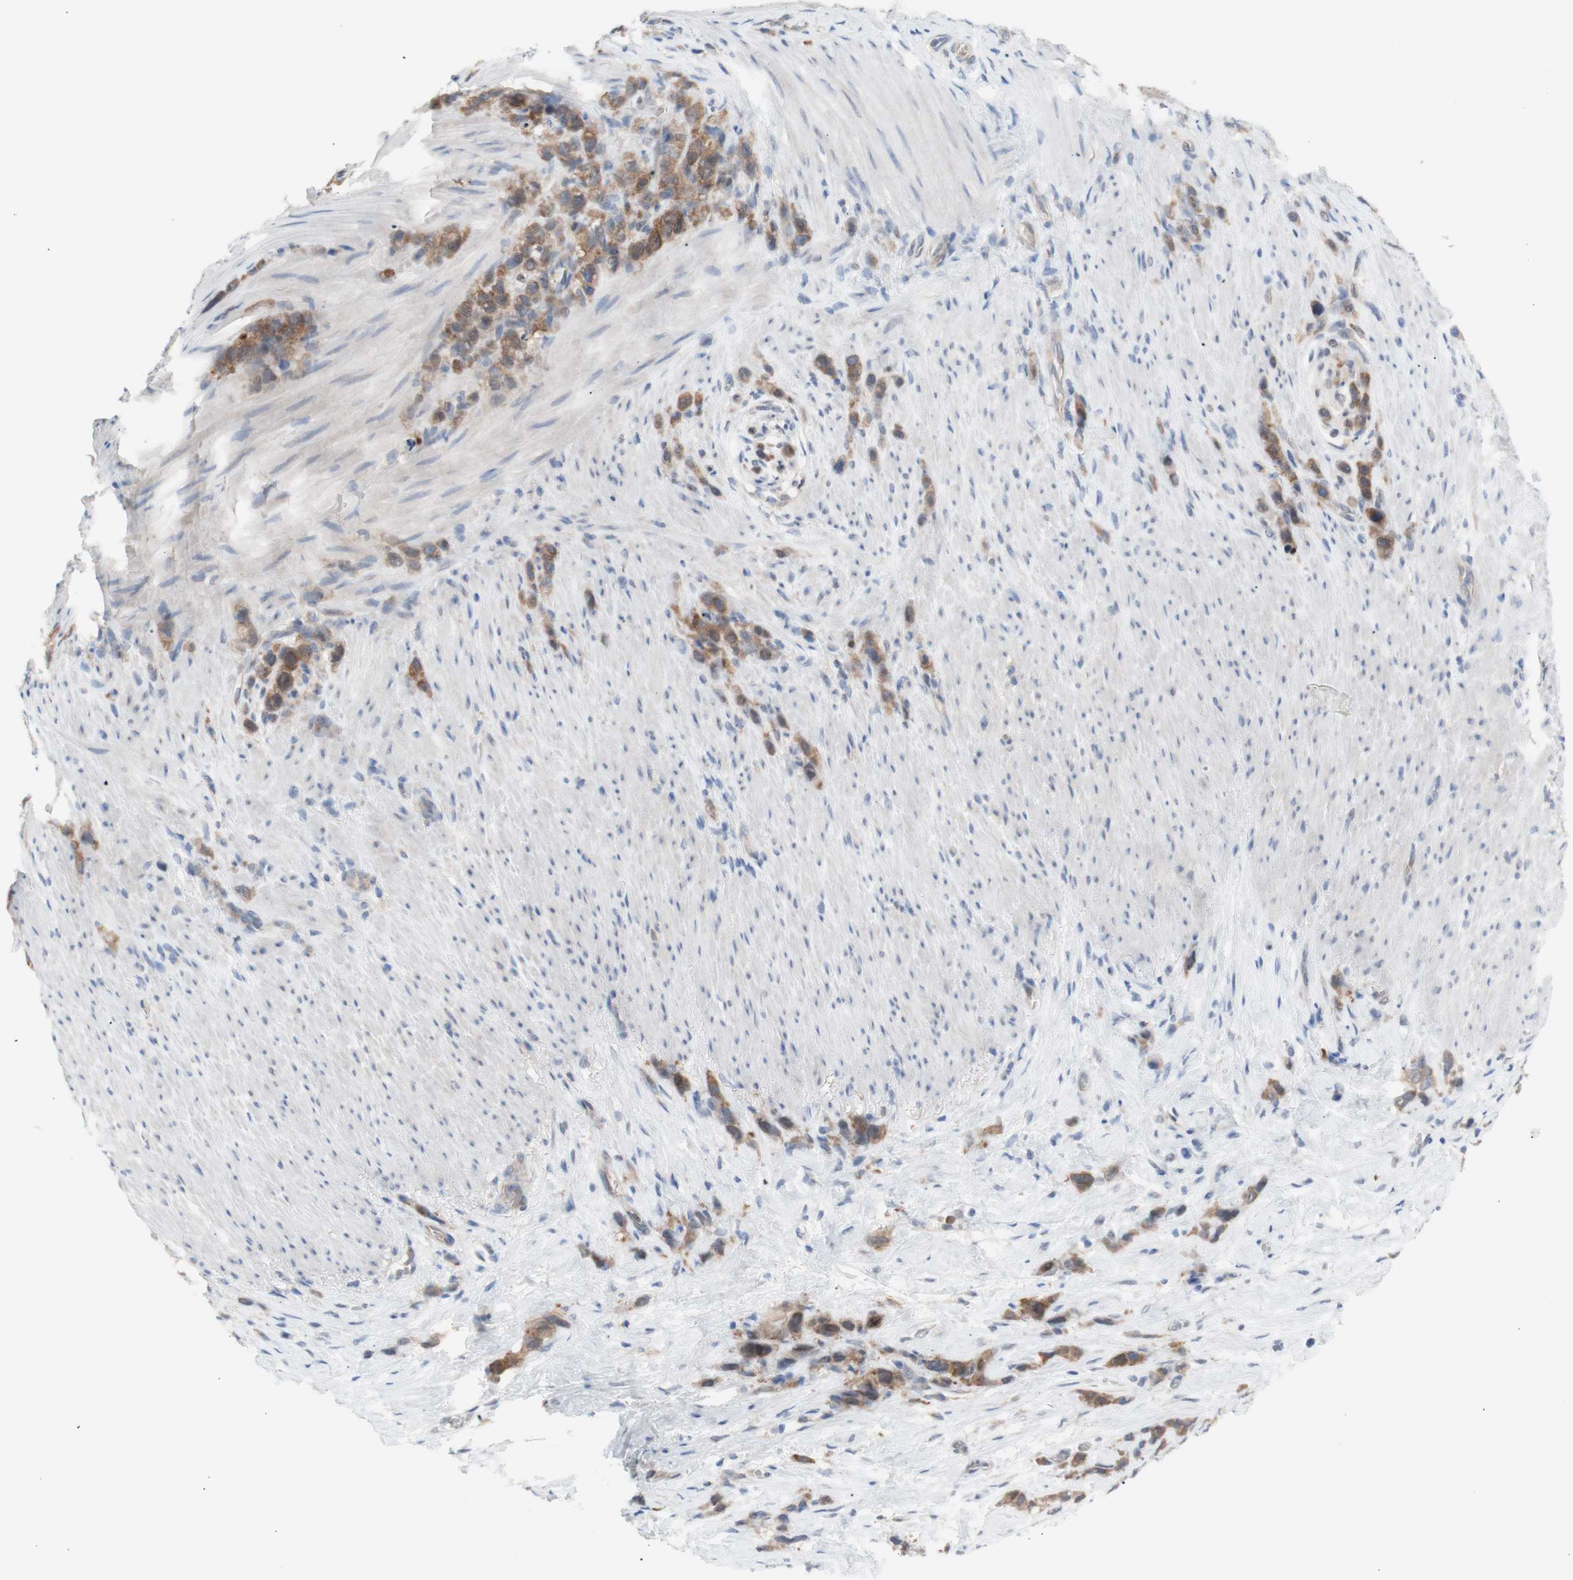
{"staining": {"intensity": "moderate", "quantity": ">75%", "location": "cytoplasmic/membranous"}, "tissue": "stomach cancer", "cell_type": "Tumor cells", "image_type": "cancer", "snomed": [{"axis": "morphology", "description": "Adenocarcinoma, NOS"}, {"axis": "morphology", "description": "Adenocarcinoma, High grade"}, {"axis": "topography", "description": "Stomach, upper"}, {"axis": "topography", "description": "Stomach, lower"}], "caption": "Adenocarcinoma (stomach) stained with immunohistochemistry displays moderate cytoplasmic/membranous staining in about >75% of tumor cells.", "gene": "PRMT5", "patient": {"sex": "female", "age": 65}}